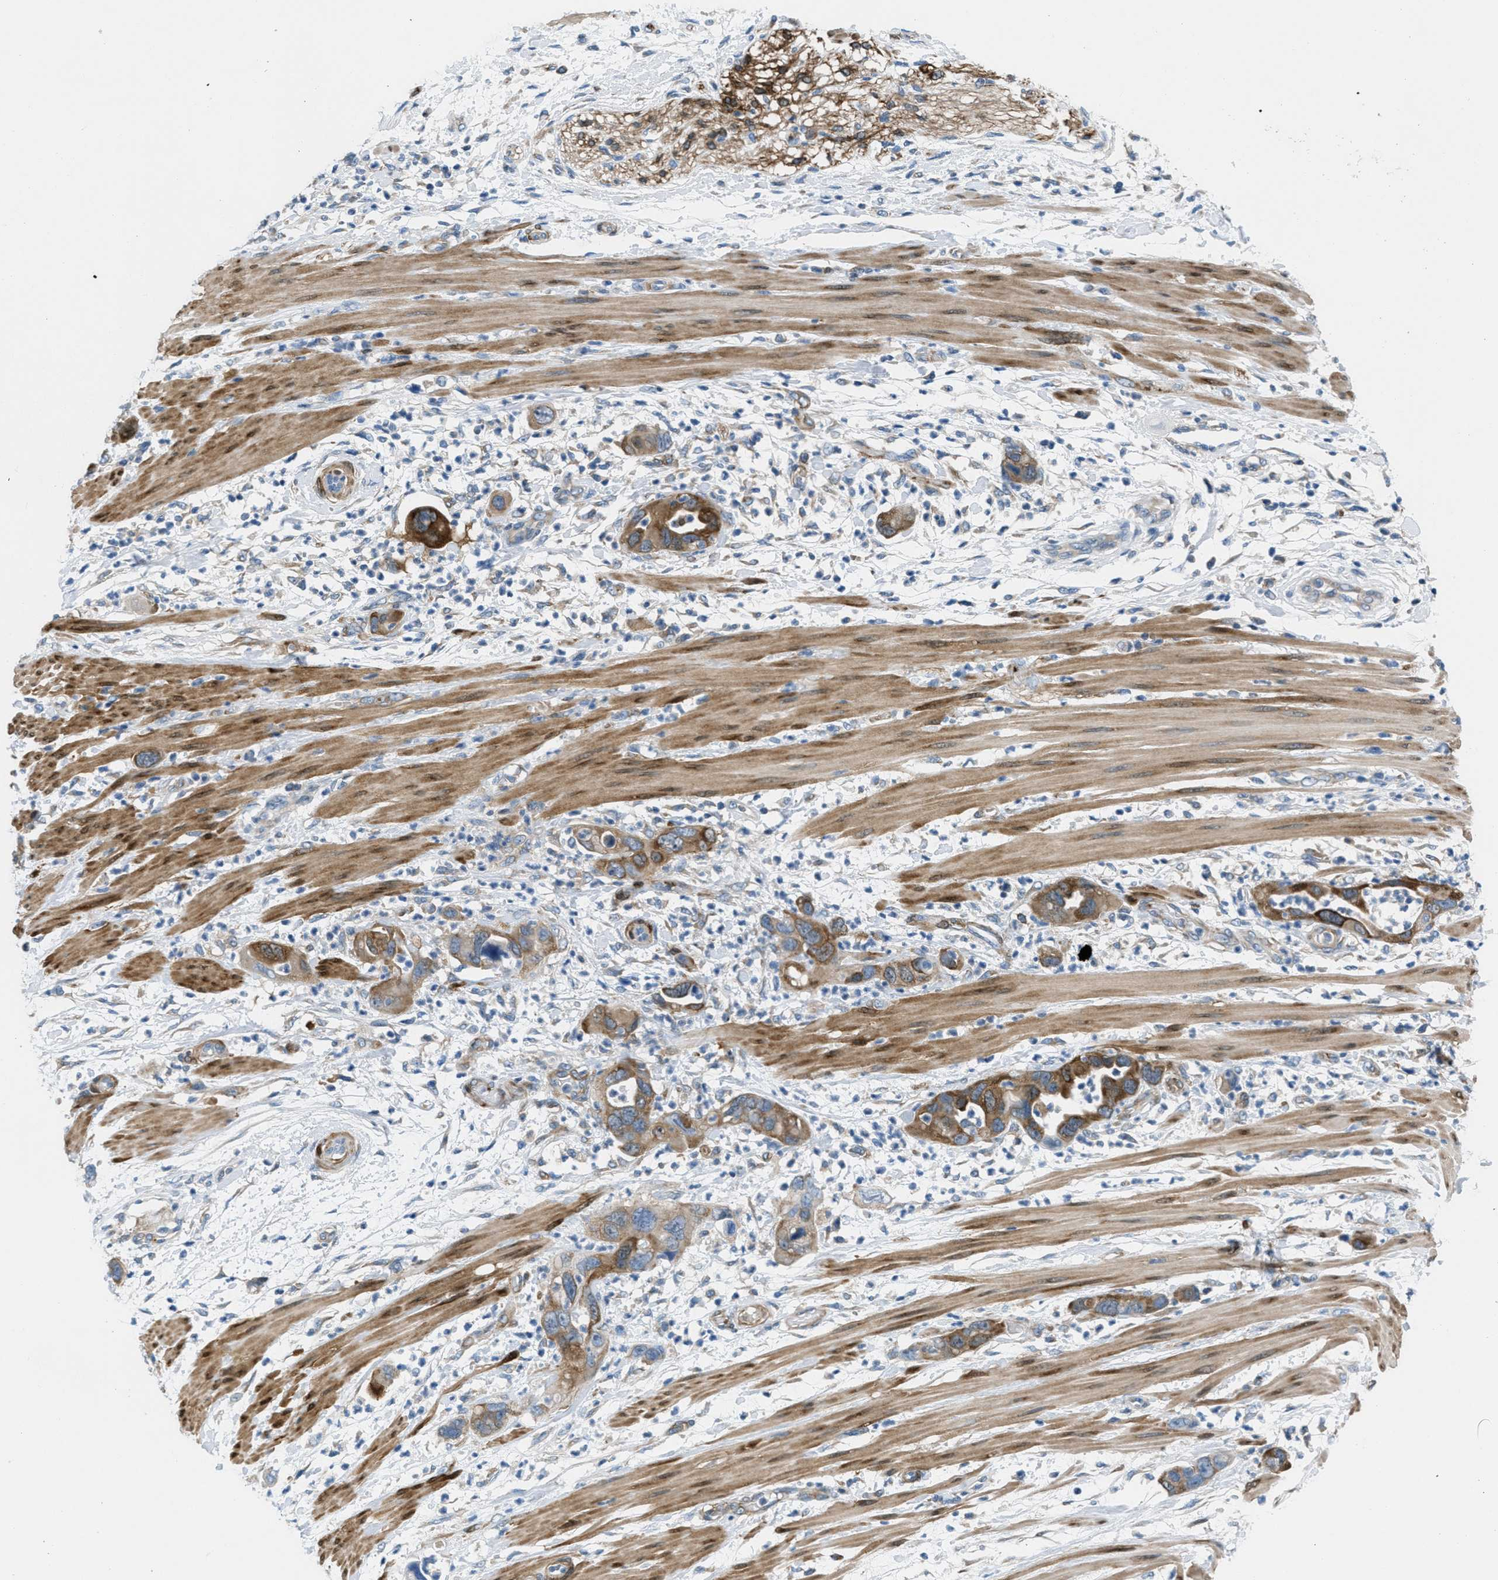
{"staining": {"intensity": "moderate", "quantity": ">75%", "location": "cytoplasmic/membranous"}, "tissue": "pancreatic cancer", "cell_type": "Tumor cells", "image_type": "cancer", "snomed": [{"axis": "morphology", "description": "Adenocarcinoma, NOS"}, {"axis": "topography", "description": "Pancreas"}], "caption": "Pancreatic adenocarcinoma was stained to show a protein in brown. There is medium levels of moderate cytoplasmic/membranous staining in approximately >75% of tumor cells.", "gene": "MAPRE2", "patient": {"sex": "female", "age": 71}}